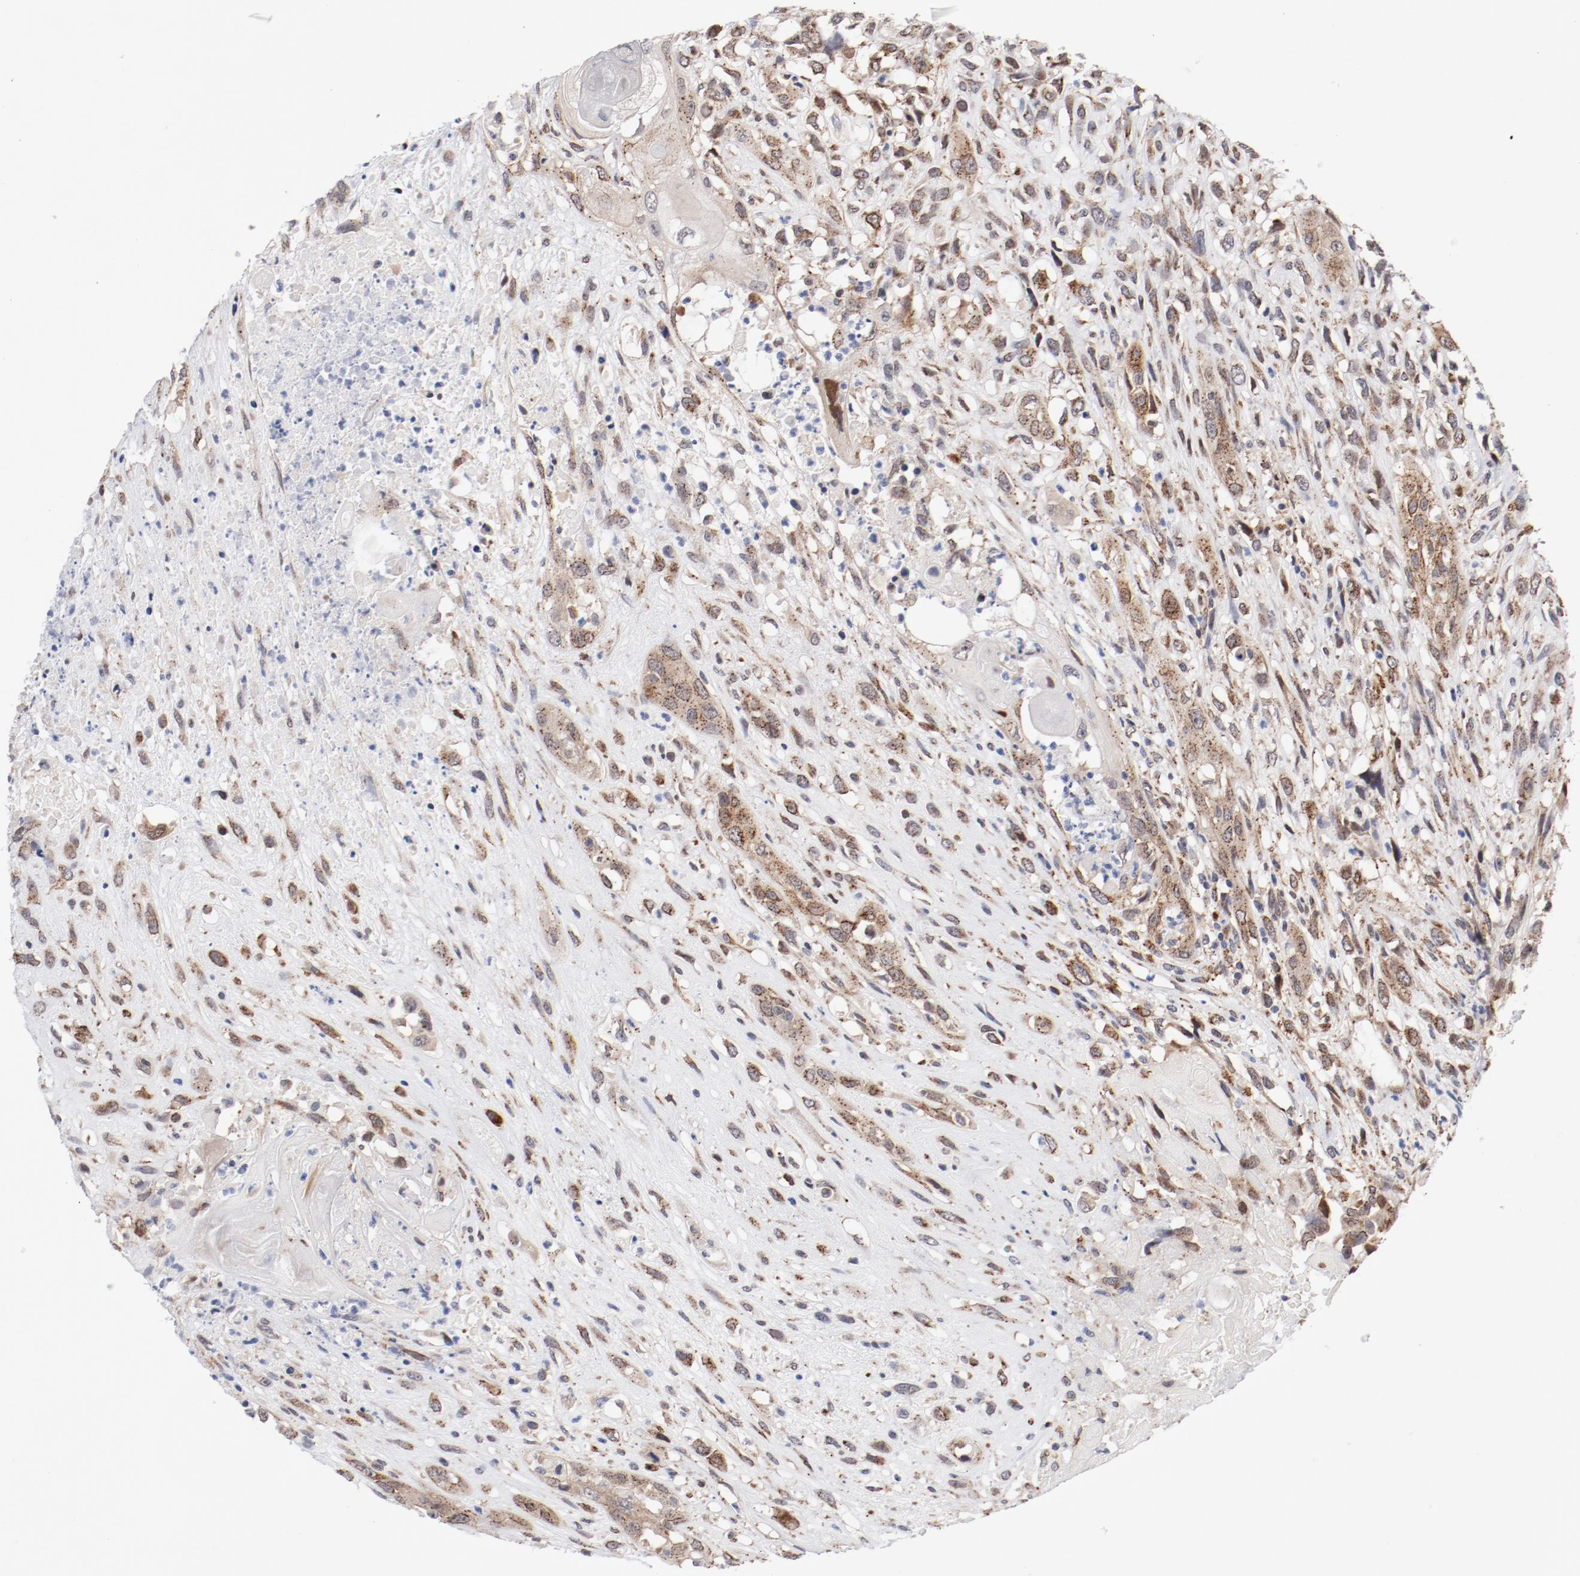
{"staining": {"intensity": "weak", "quantity": ">75%", "location": "cytoplasmic/membranous"}, "tissue": "head and neck cancer", "cell_type": "Tumor cells", "image_type": "cancer", "snomed": [{"axis": "morphology", "description": "Necrosis, NOS"}, {"axis": "morphology", "description": "Neoplasm, malignant, NOS"}, {"axis": "topography", "description": "Salivary gland"}, {"axis": "topography", "description": "Head-Neck"}], "caption": "This image shows head and neck cancer stained with IHC to label a protein in brown. The cytoplasmic/membranous of tumor cells show weak positivity for the protein. Nuclei are counter-stained blue.", "gene": "RPL12", "patient": {"sex": "male", "age": 43}}